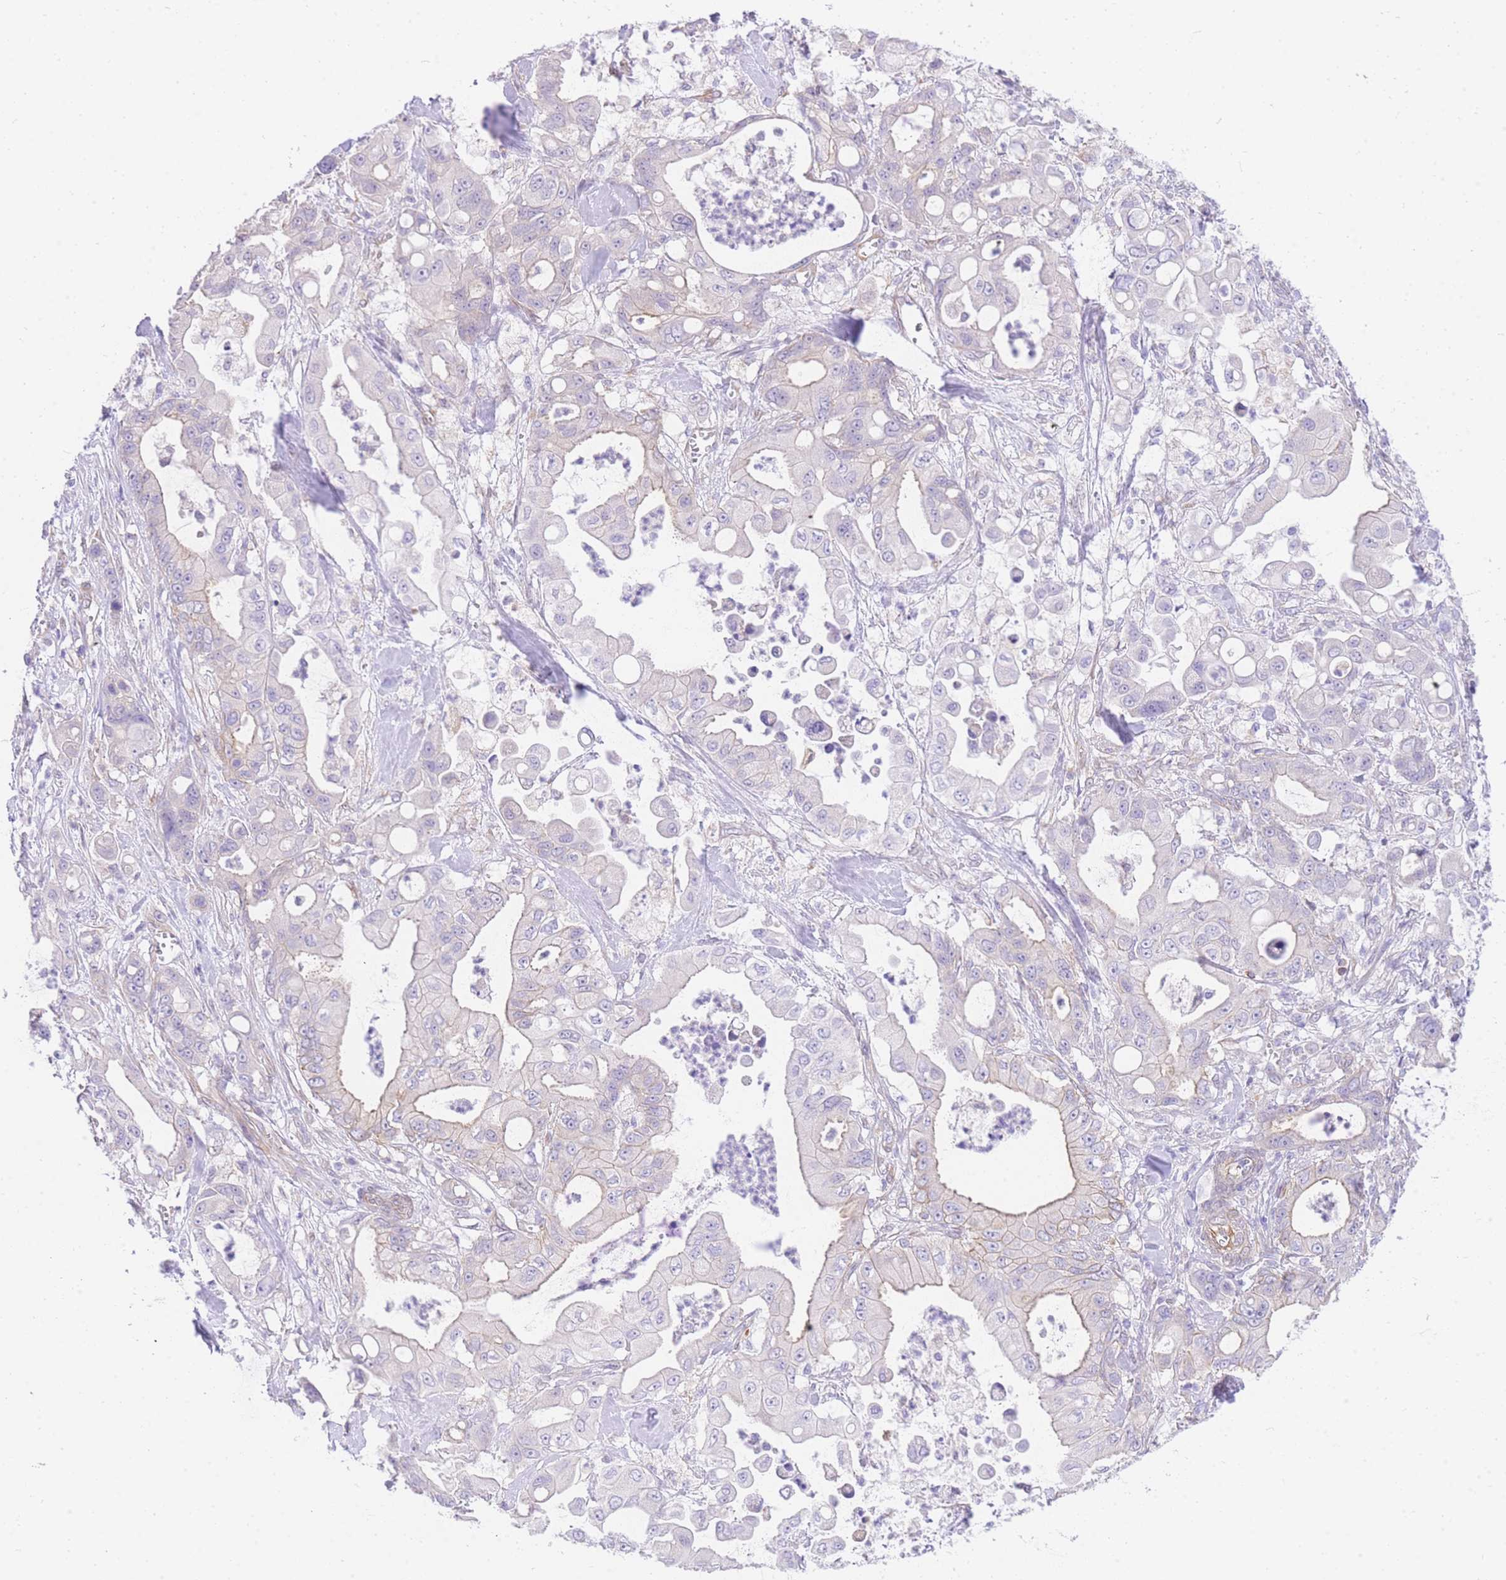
{"staining": {"intensity": "negative", "quantity": "none", "location": "none"}, "tissue": "pancreatic cancer", "cell_type": "Tumor cells", "image_type": "cancer", "snomed": [{"axis": "morphology", "description": "Adenocarcinoma, NOS"}, {"axis": "topography", "description": "Pancreas"}], "caption": "Immunohistochemistry (IHC) of human pancreatic cancer displays no staining in tumor cells.", "gene": "SRSF12", "patient": {"sex": "male", "age": 68}}